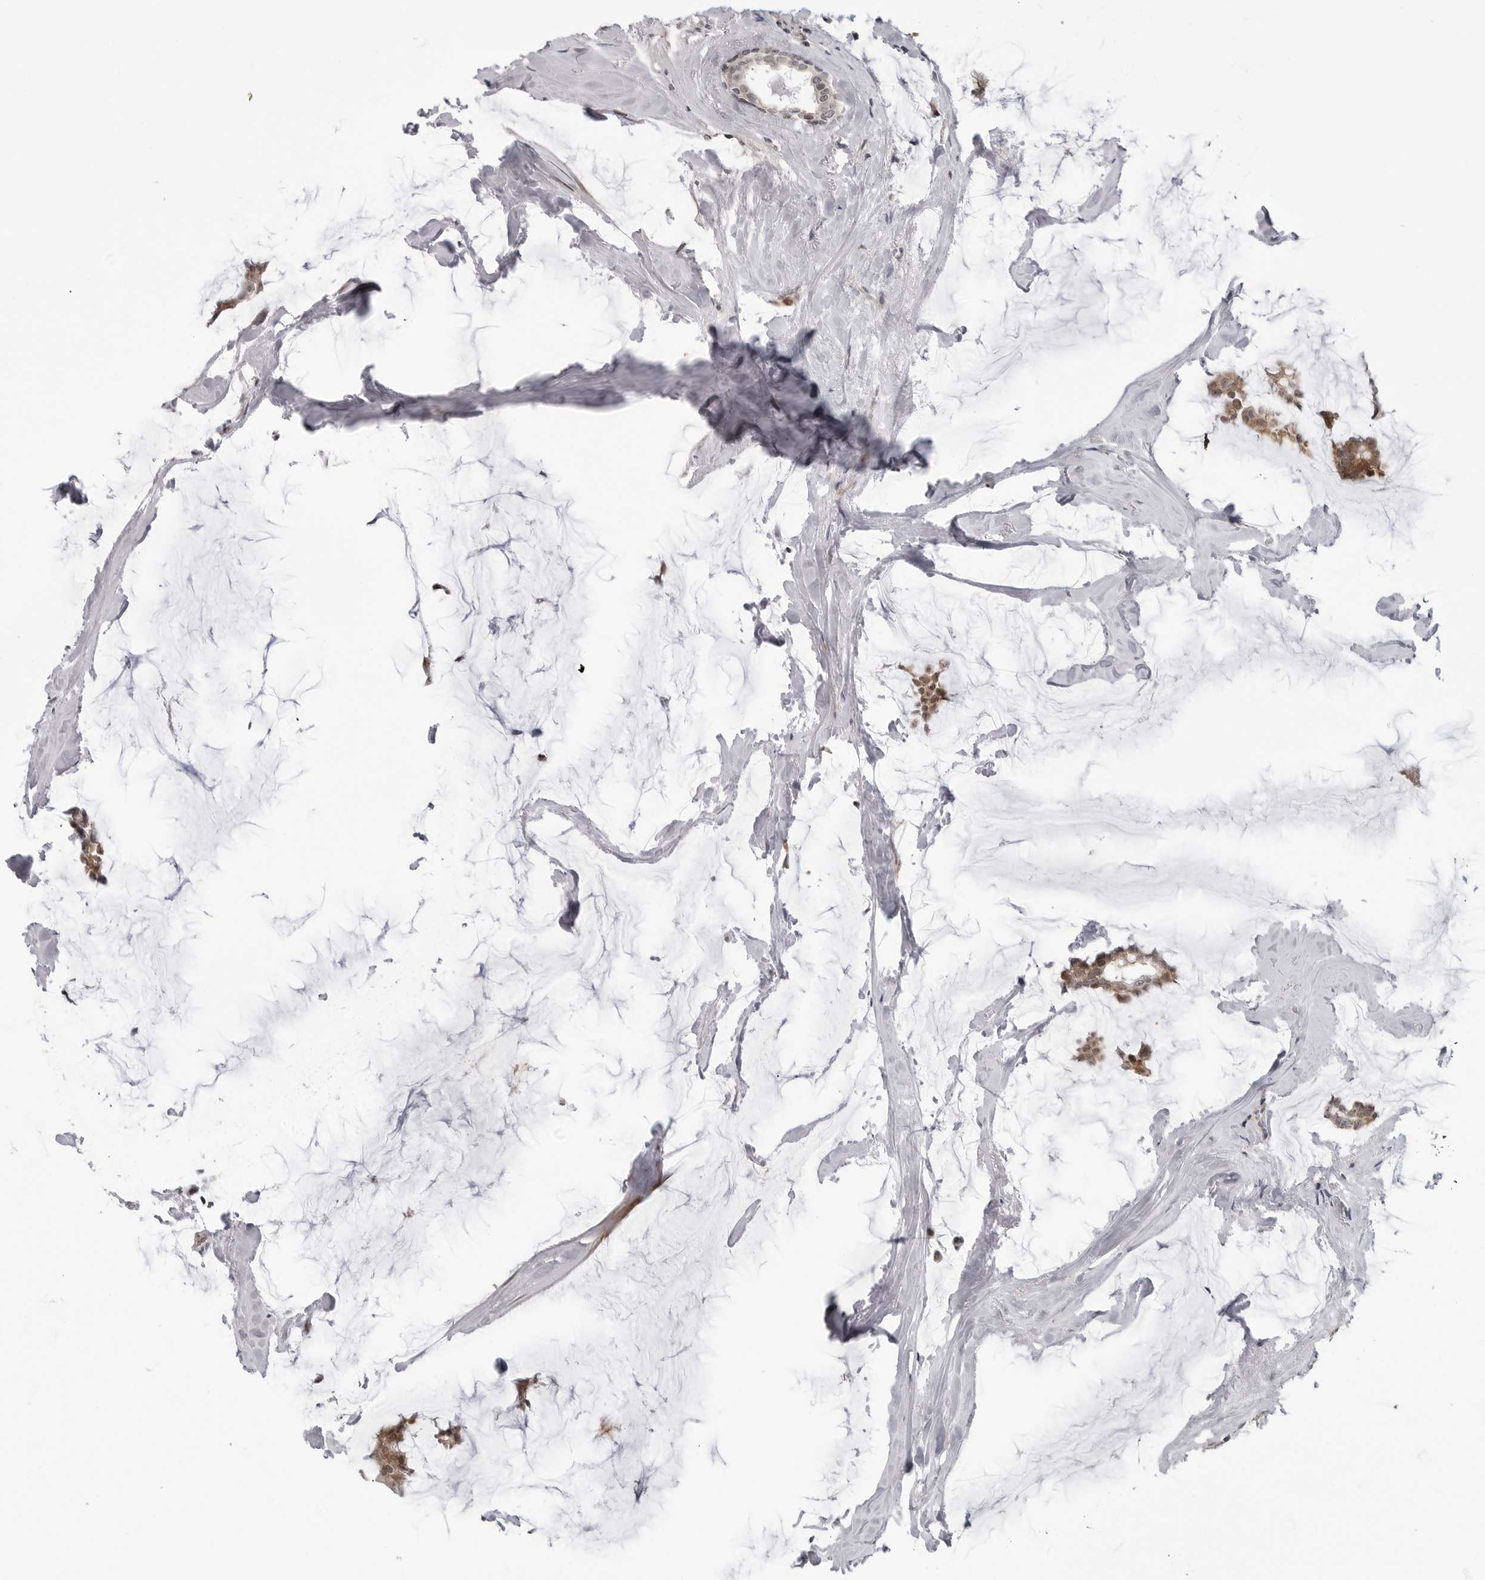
{"staining": {"intensity": "moderate", "quantity": ">75%", "location": "cytoplasmic/membranous"}, "tissue": "breast cancer", "cell_type": "Tumor cells", "image_type": "cancer", "snomed": [{"axis": "morphology", "description": "Duct carcinoma"}, {"axis": "topography", "description": "Breast"}], "caption": "IHC staining of intraductal carcinoma (breast), which reveals medium levels of moderate cytoplasmic/membranous expression in approximately >75% of tumor cells indicating moderate cytoplasmic/membranous protein staining. The staining was performed using DAB (3,3'-diaminobenzidine) (brown) for protein detection and nuclei were counterstained in hematoxylin (blue).", "gene": "ADAMTS5", "patient": {"sex": "female", "age": 93}}